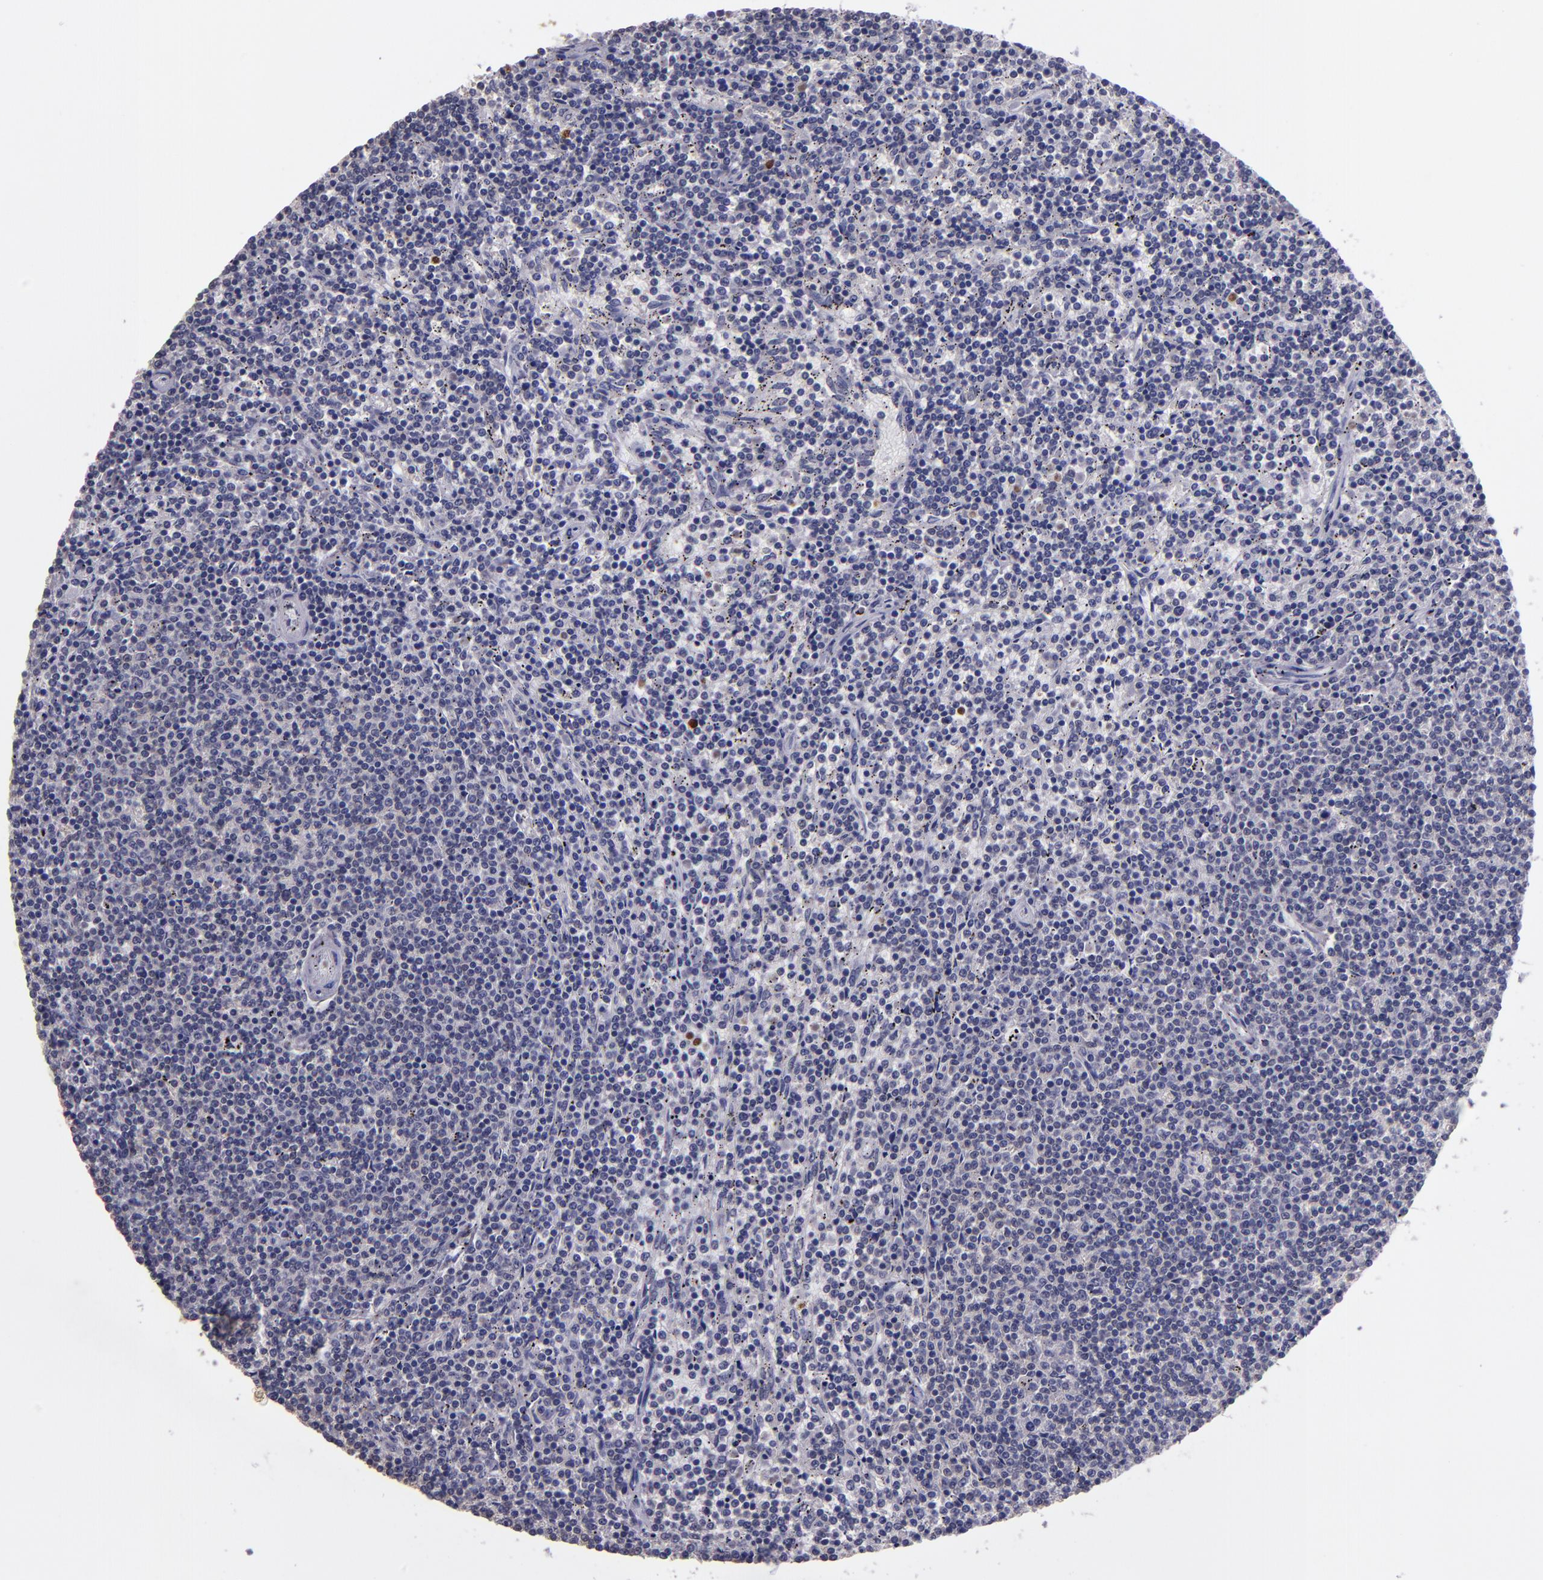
{"staining": {"intensity": "negative", "quantity": "none", "location": "none"}, "tissue": "lymphoma", "cell_type": "Tumor cells", "image_type": "cancer", "snomed": [{"axis": "morphology", "description": "Malignant lymphoma, non-Hodgkin's type, Low grade"}, {"axis": "topography", "description": "Spleen"}], "caption": "Histopathology image shows no protein positivity in tumor cells of malignant lymphoma, non-Hodgkin's type (low-grade) tissue. (Stains: DAB (3,3'-diaminobenzidine) IHC with hematoxylin counter stain, Microscopy: brightfield microscopy at high magnification).", "gene": "CEBPE", "patient": {"sex": "female", "age": 50}}